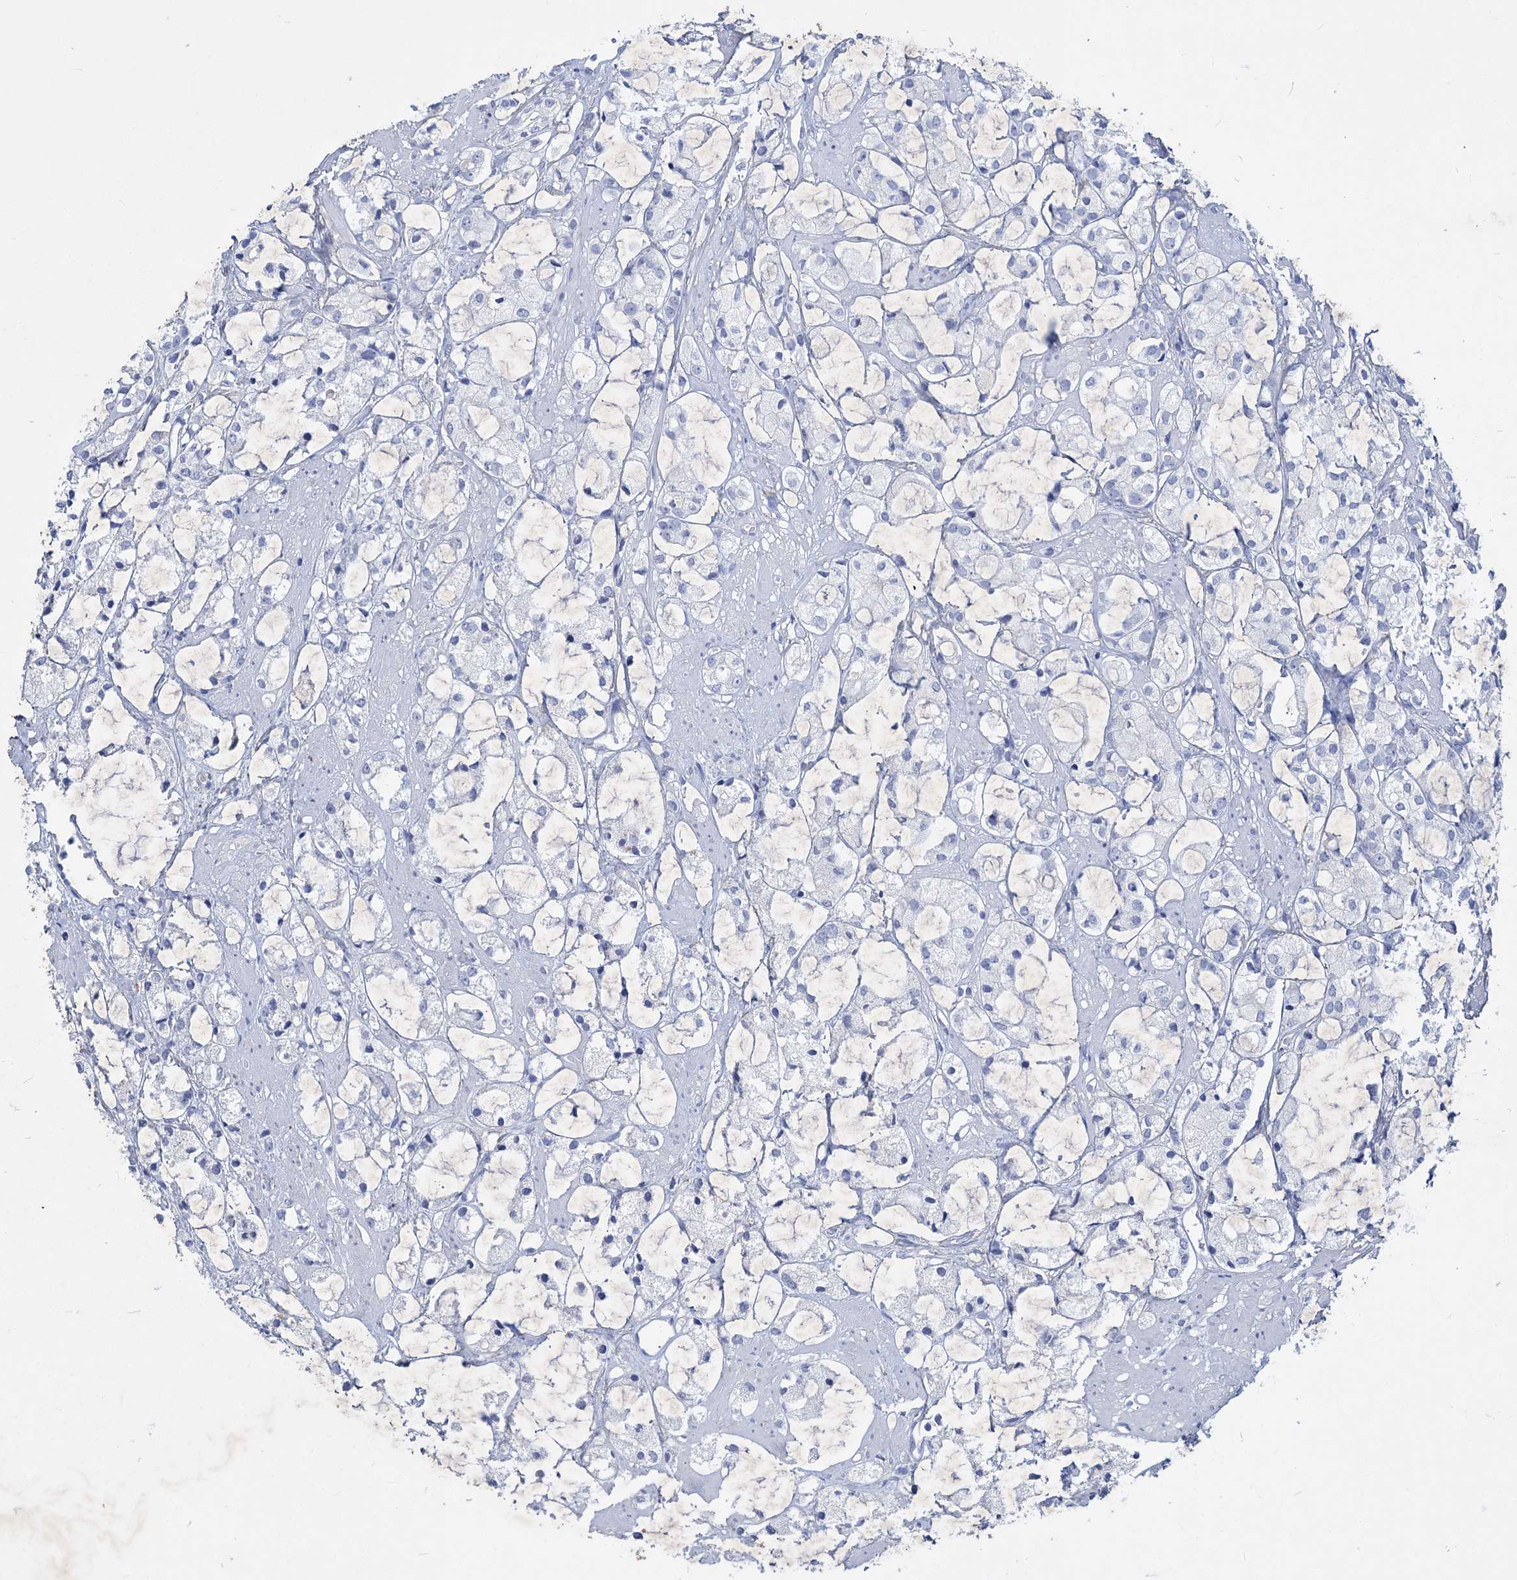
{"staining": {"intensity": "negative", "quantity": "none", "location": "none"}, "tissue": "prostate cancer", "cell_type": "Tumor cells", "image_type": "cancer", "snomed": [{"axis": "morphology", "description": "Adenocarcinoma, High grade"}, {"axis": "topography", "description": "Prostate"}], "caption": "Image shows no protein staining in tumor cells of prostate cancer tissue.", "gene": "COPS8", "patient": {"sex": "male", "age": 85}}